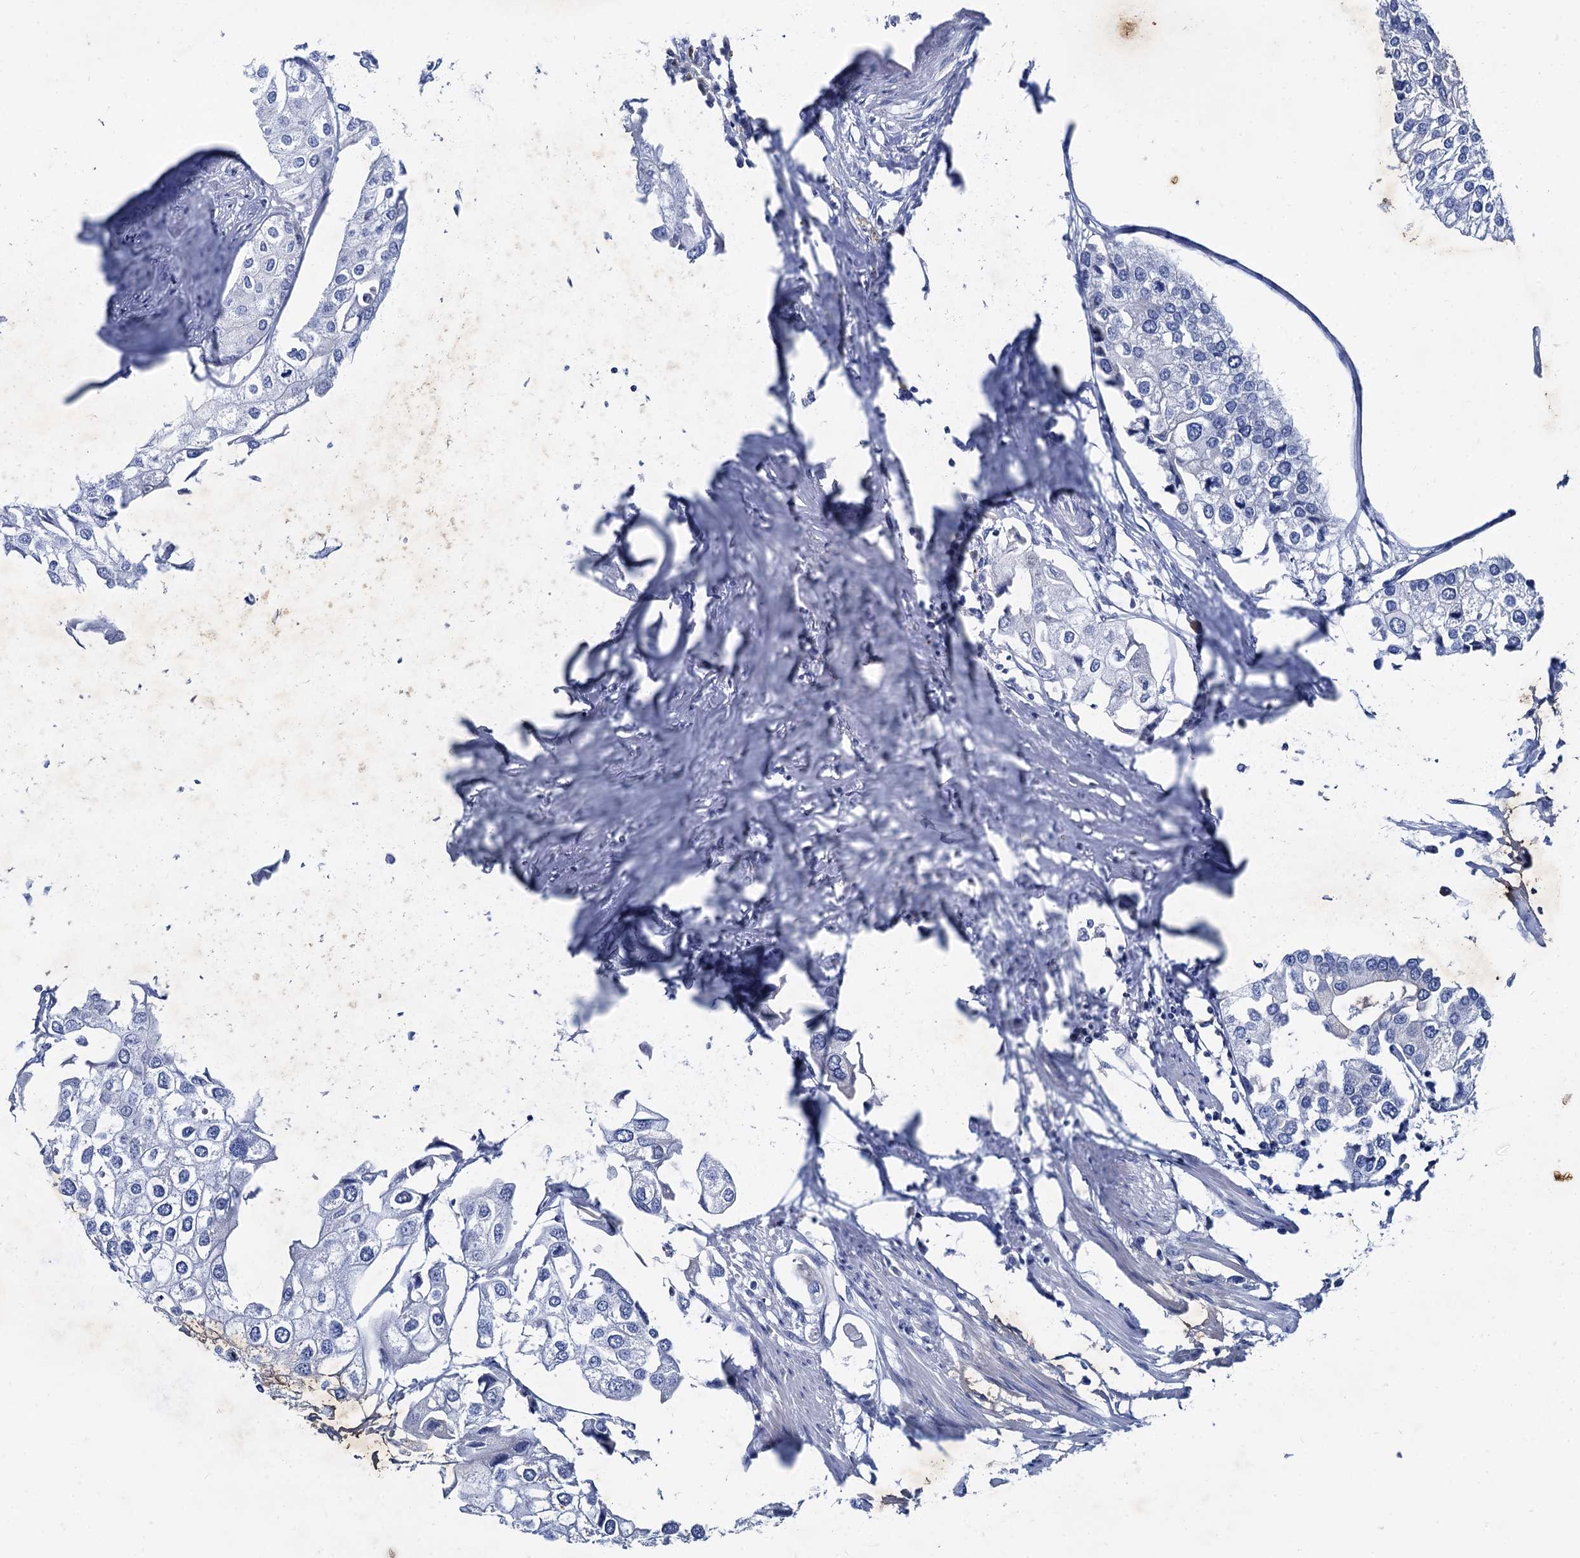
{"staining": {"intensity": "negative", "quantity": "none", "location": "none"}, "tissue": "urothelial cancer", "cell_type": "Tumor cells", "image_type": "cancer", "snomed": [{"axis": "morphology", "description": "Urothelial carcinoma, High grade"}, {"axis": "topography", "description": "Urinary bladder"}], "caption": "Tumor cells show no significant protein staining in urothelial cancer.", "gene": "TMEM72", "patient": {"sex": "male", "age": 64}}